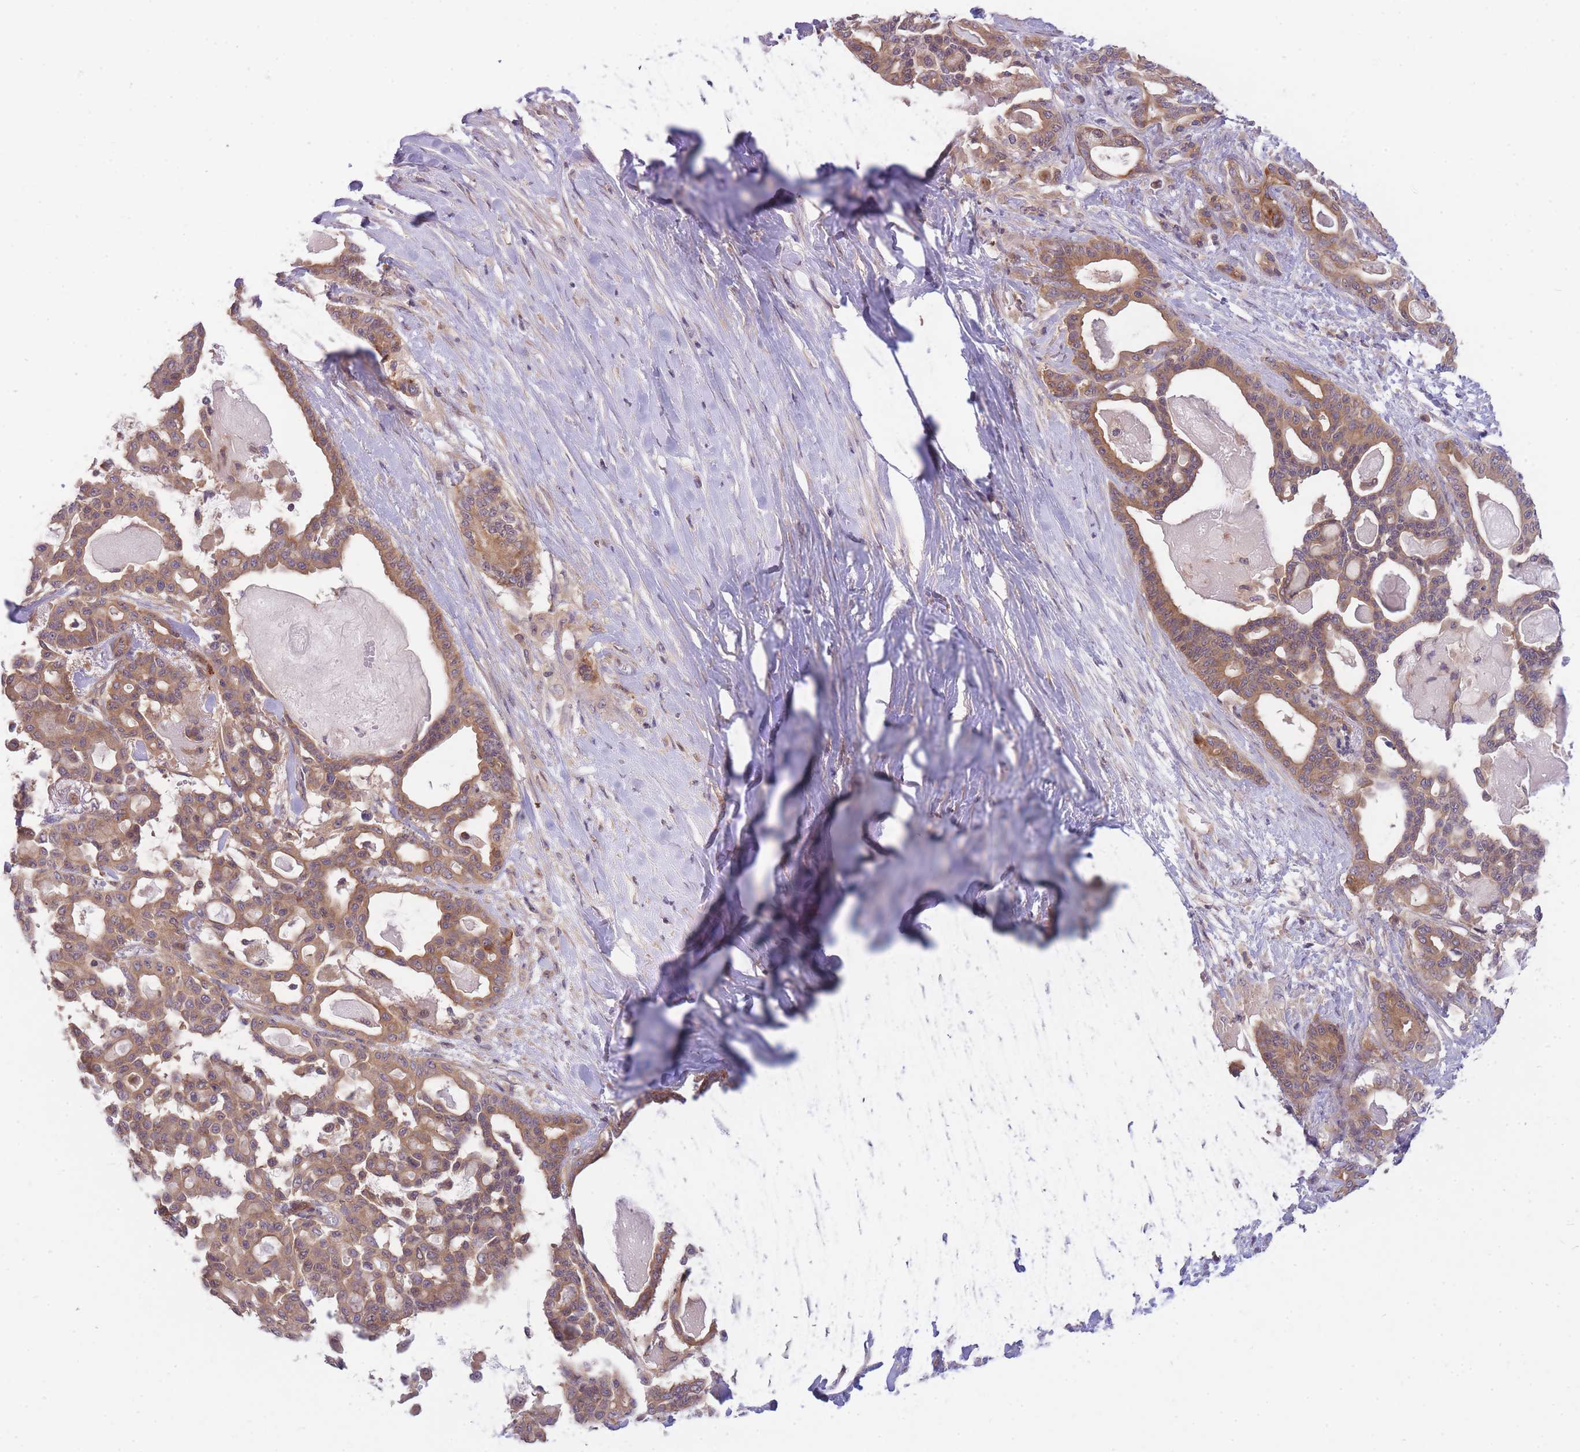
{"staining": {"intensity": "moderate", "quantity": ">75%", "location": "cytoplasmic/membranous"}, "tissue": "pancreatic cancer", "cell_type": "Tumor cells", "image_type": "cancer", "snomed": [{"axis": "morphology", "description": "Adenocarcinoma, NOS"}, {"axis": "topography", "description": "Pancreas"}], "caption": "An image of human pancreatic adenocarcinoma stained for a protein reveals moderate cytoplasmic/membranous brown staining in tumor cells. (Brightfield microscopy of DAB IHC at high magnification).", "gene": "PFDN6", "patient": {"sex": "male", "age": 63}}